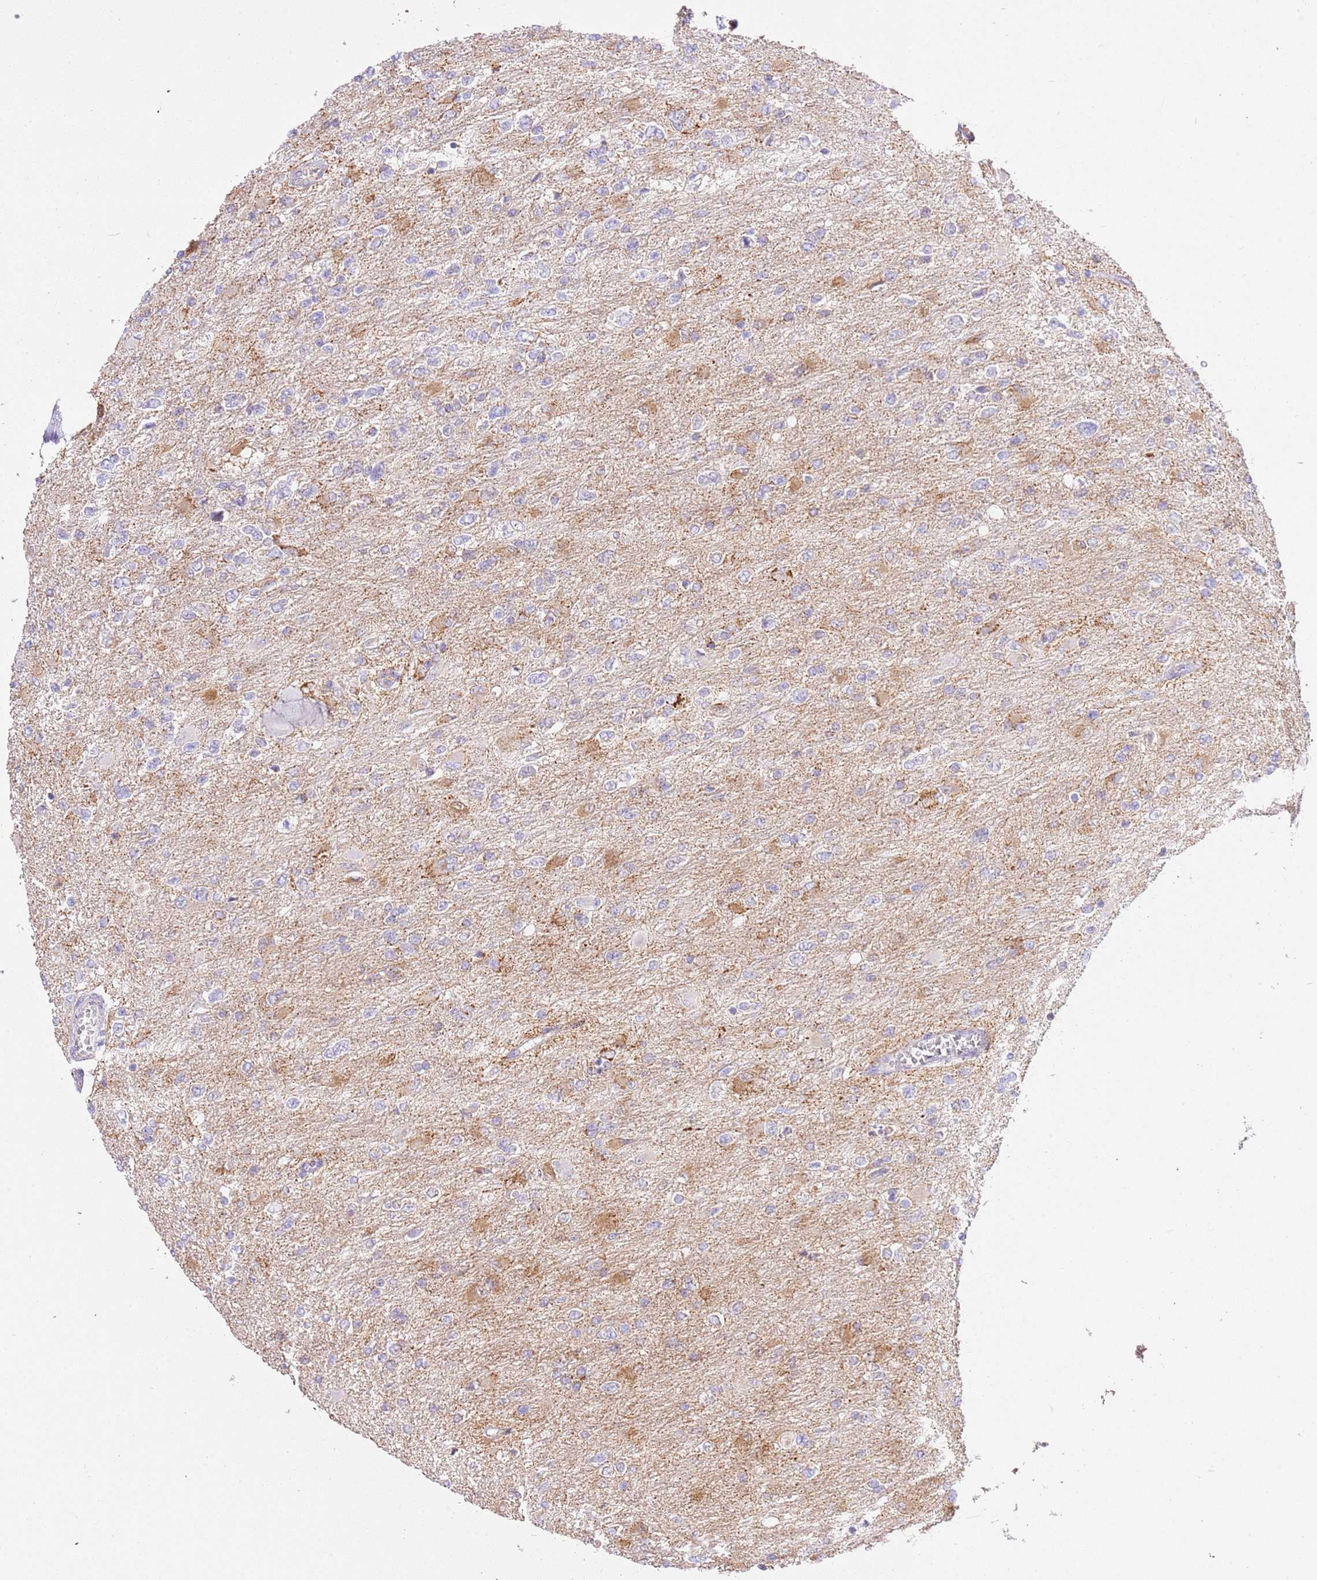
{"staining": {"intensity": "negative", "quantity": "none", "location": "none"}, "tissue": "glioma", "cell_type": "Tumor cells", "image_type": "cancer", "snomed": [{"axis": "morphology", "description": "Glioma, malignant, High grade"}, {"axis": "topography", "description": "Cerebral cortex"}], "caption": "Glioma was stained to show a protein in brown. There is no significant positivity in tumor cells.", "gene": "ZBTB39", "patient": {"sex": "female", "age": 36}}